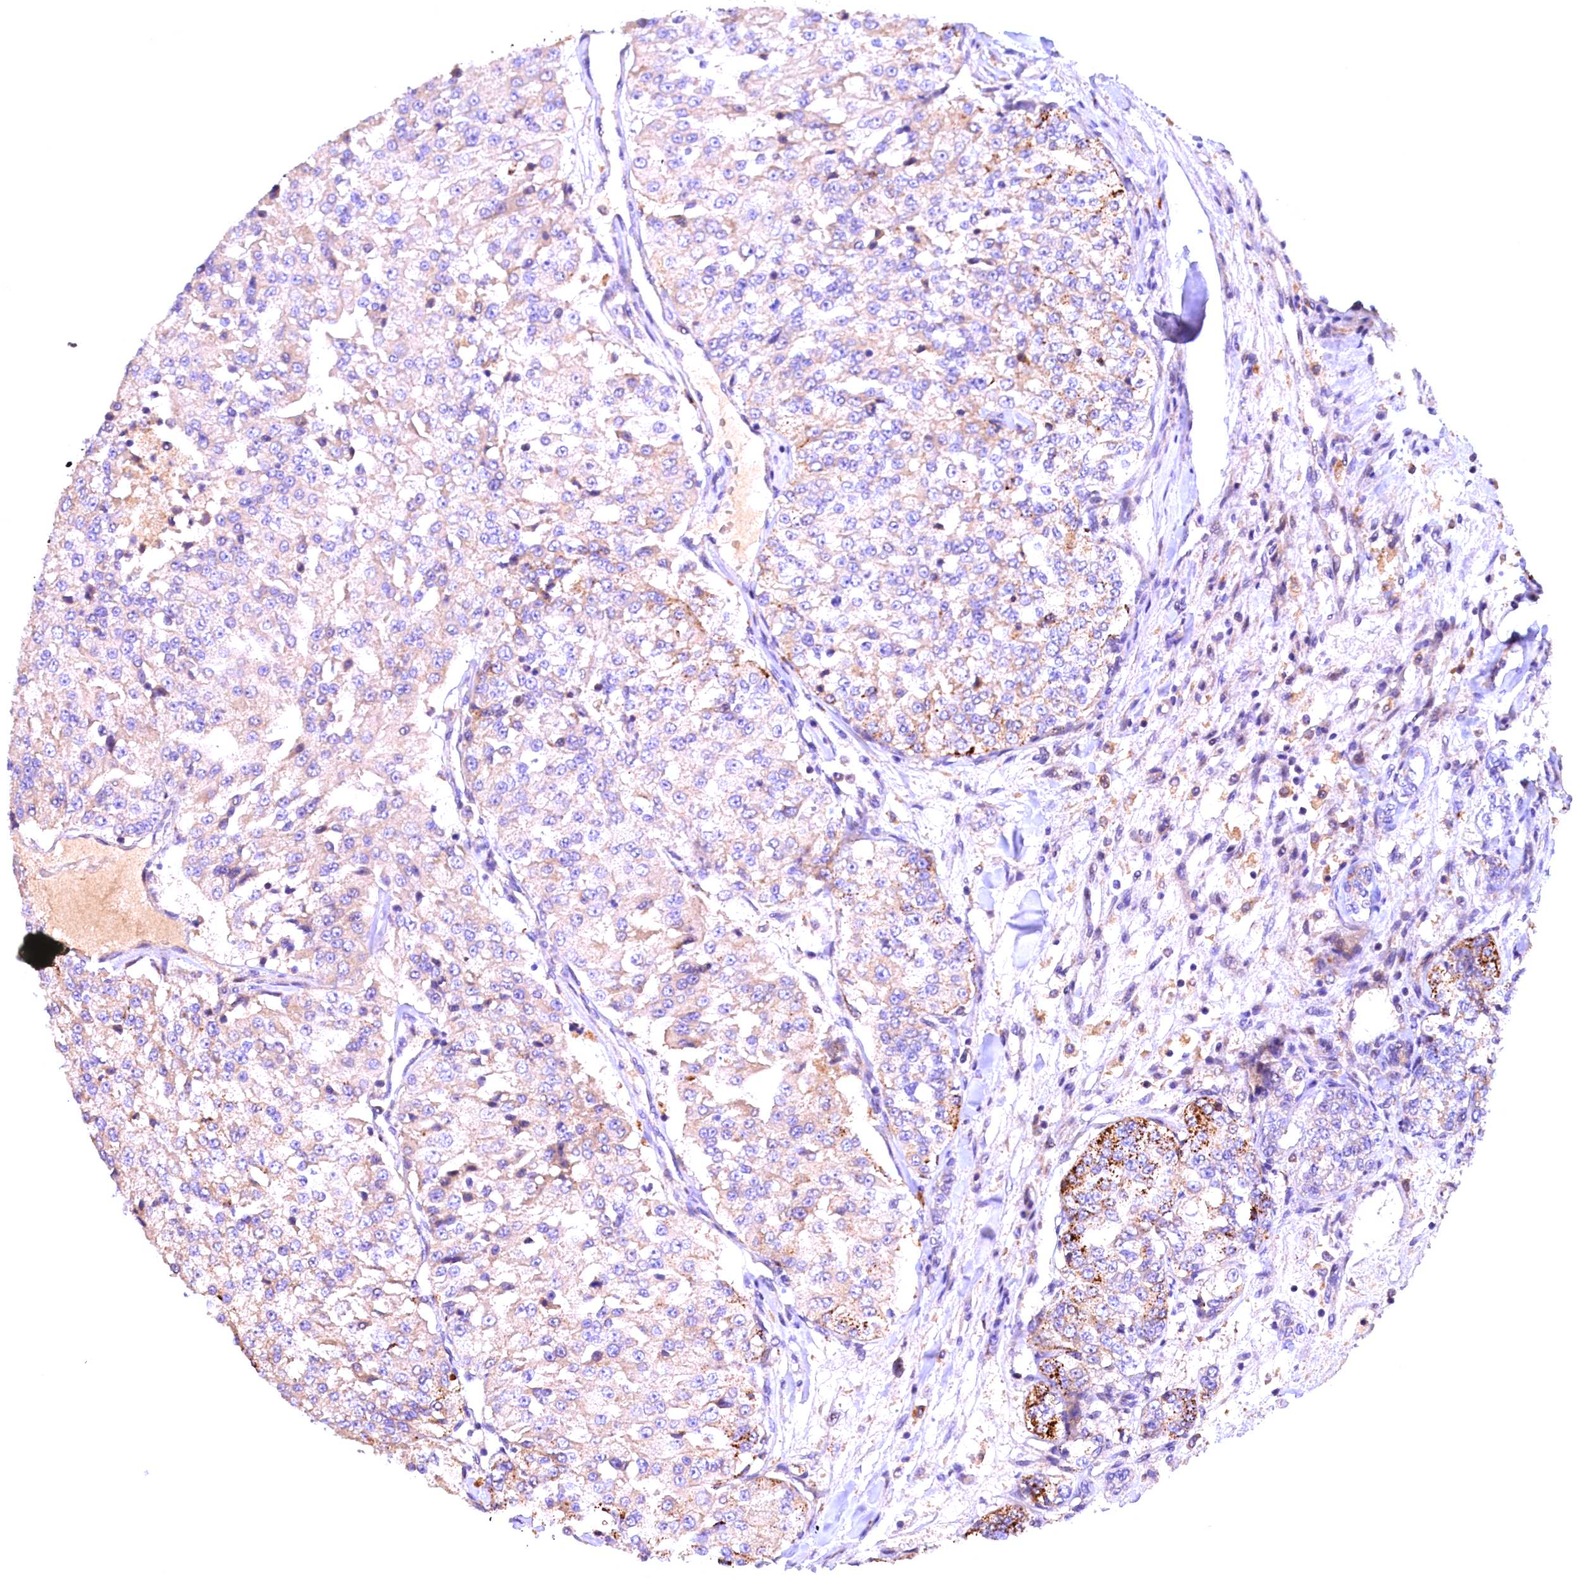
{"staining": {"intensity": "weak", "quantity": "<25%", "location": "cytoplasmic/membranous"}, "tissue": "renal cancer", "cell_type": "Tumor cells", "image_type": "cancer", "snomed": [{"axis": "morphology", "description": "Adenocarcinoma, NOS"}, {"axis": "topography", "description": "Kidney"}], "caption": "Tumor cells are negative for protein expression in human renal cancer (adenocarcinoma).", "gene": "NAIP", "patient": {"sex": "female", "age": 63}}